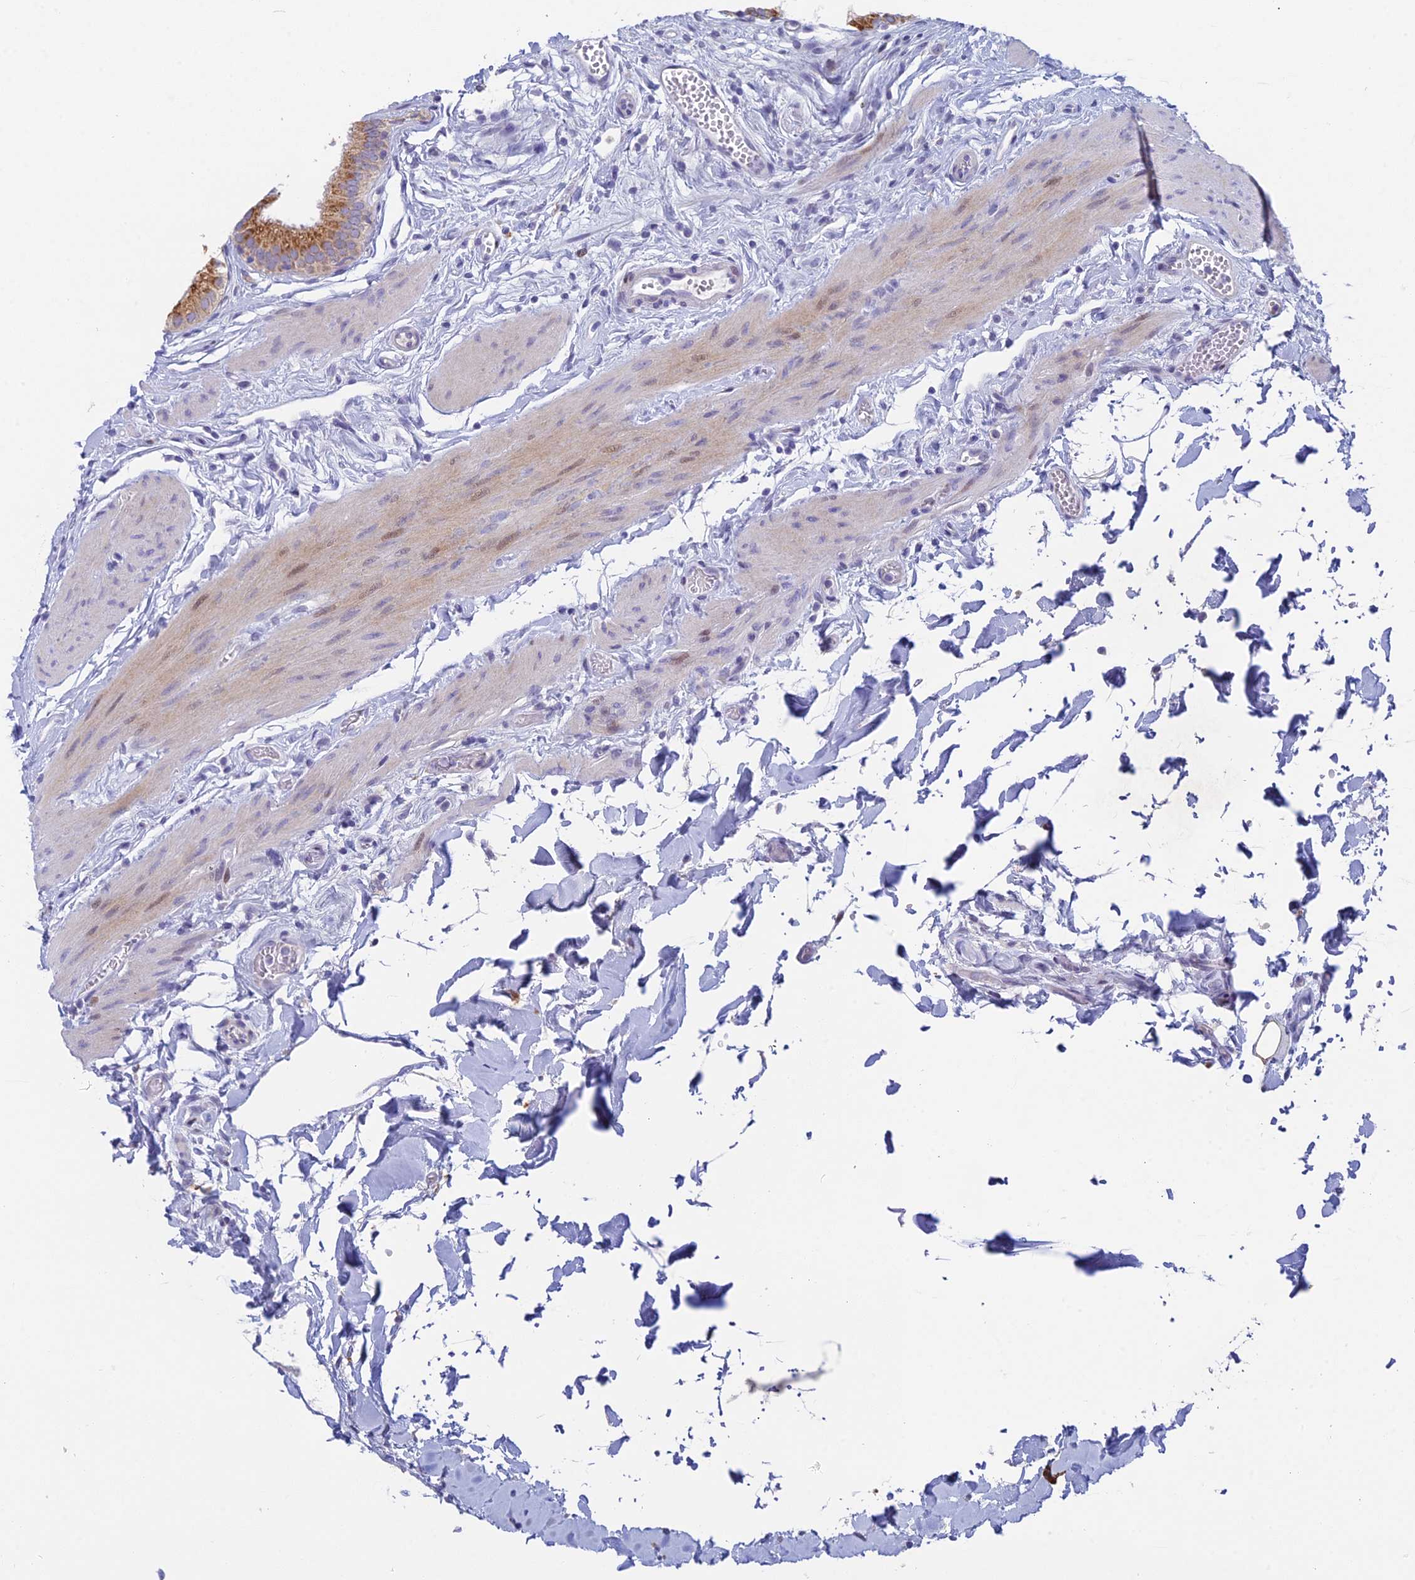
{"staining": {"intensity": "moderate", "quantity": ">75%", "location": "cytoplasmic/membranous"}, "tissue": "gallbladder", "cell_type": "Glandular cells", "image_type": "normal", "snomed": [{"axis": "morphology", "description": "Normal tissue, NOS"}, {"axis": "topography", "description": "Gallbladder"}], "caption": "The micrograph shows immunohistochemical staining of unremarkable gallbladder. There is moderate cytoplasmic/membranous staining is appreciated in about >75% of glandular cells. (DAB IHC with brightfield microscopy, high magnification).", "gene": "REXO5", "patient": {"sex": "female", "age": 54}}